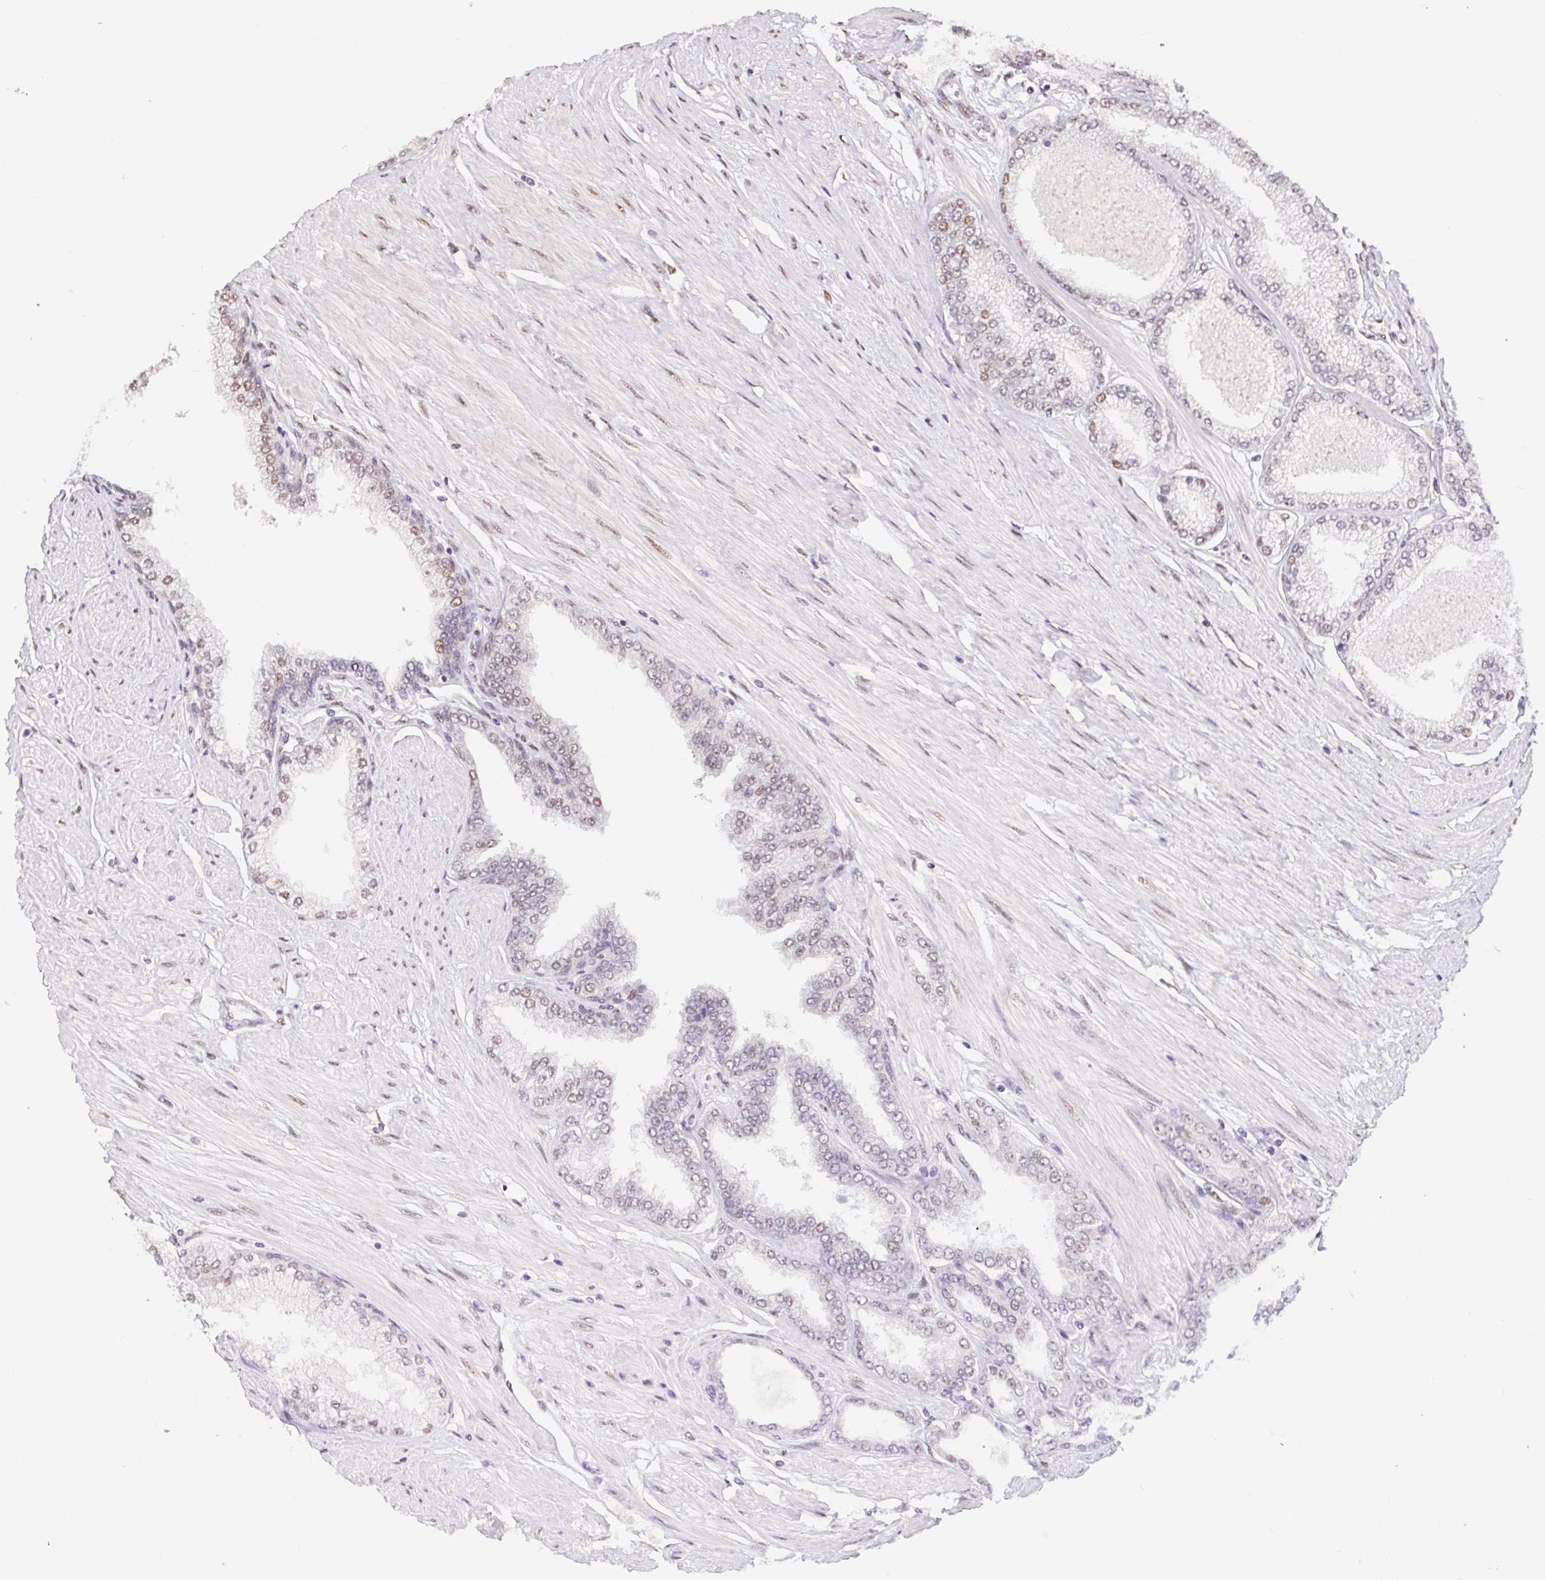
{"staining": {"intensity": "weak", "quantity": "25%-75%", "location": "nuclear"}, "tissue": "prostate cancer", "cell_type": "Tumor cells", "image_type": "cancer", "snomed": [{"axis": "morphology", "description": "Adenocarcinoma, Low grade"}, {"axis": "topography", "description": "Prostate"}], "caption": "This is a histology image of IHC staining of prostate cancer, which shows weak expression in the nuclear of tumor cells.", "gene": "CAND1", "patient": {"sex": "male", "age": 55}}